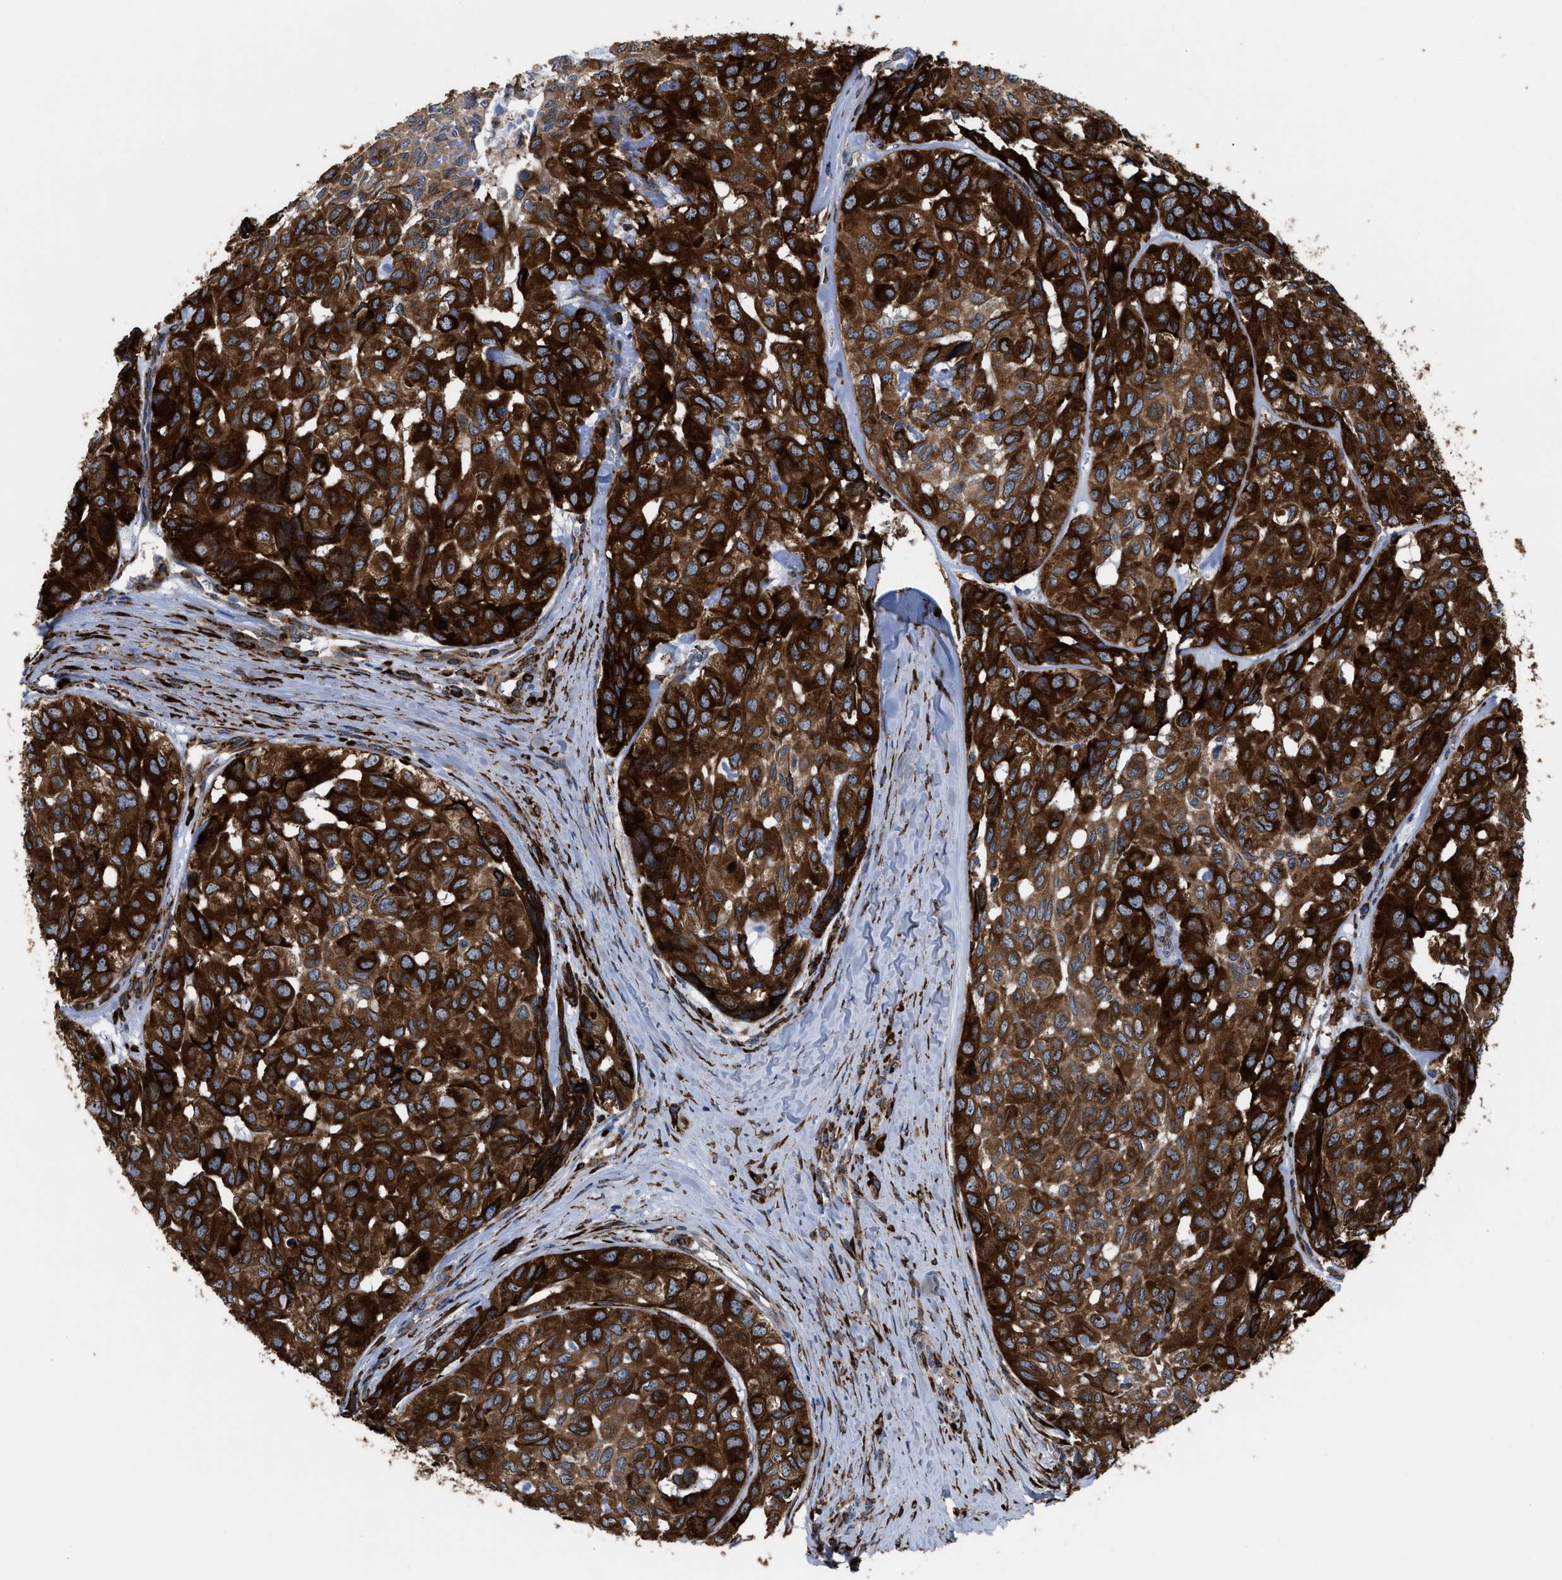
{"staining": {"intensity": "strong", "quantity": ">75%", "location": "cytoplasmic/membranous"}, "tissue": "head and neck cancer", "cell_type": "Tumor cells", "image_type": "cancer", "snomed": [{"axis": "morphology", "description": "Adenocarcinoma, NOS"}, {"axis": "topography", "description": "Salivary gland, NOS"}, {"axis": "topography", "description": "Head-Neck"}], "caption": "This histopathology image shows head and neck cancer stained with IHC to label a protein in brown. The cytoplasmic/membranous of tumor cells show strong positivity for the protein. Nuclei are counter-stained blue.", "gene": "SQLE", "patient": {"sex": "female", "age": 76}}